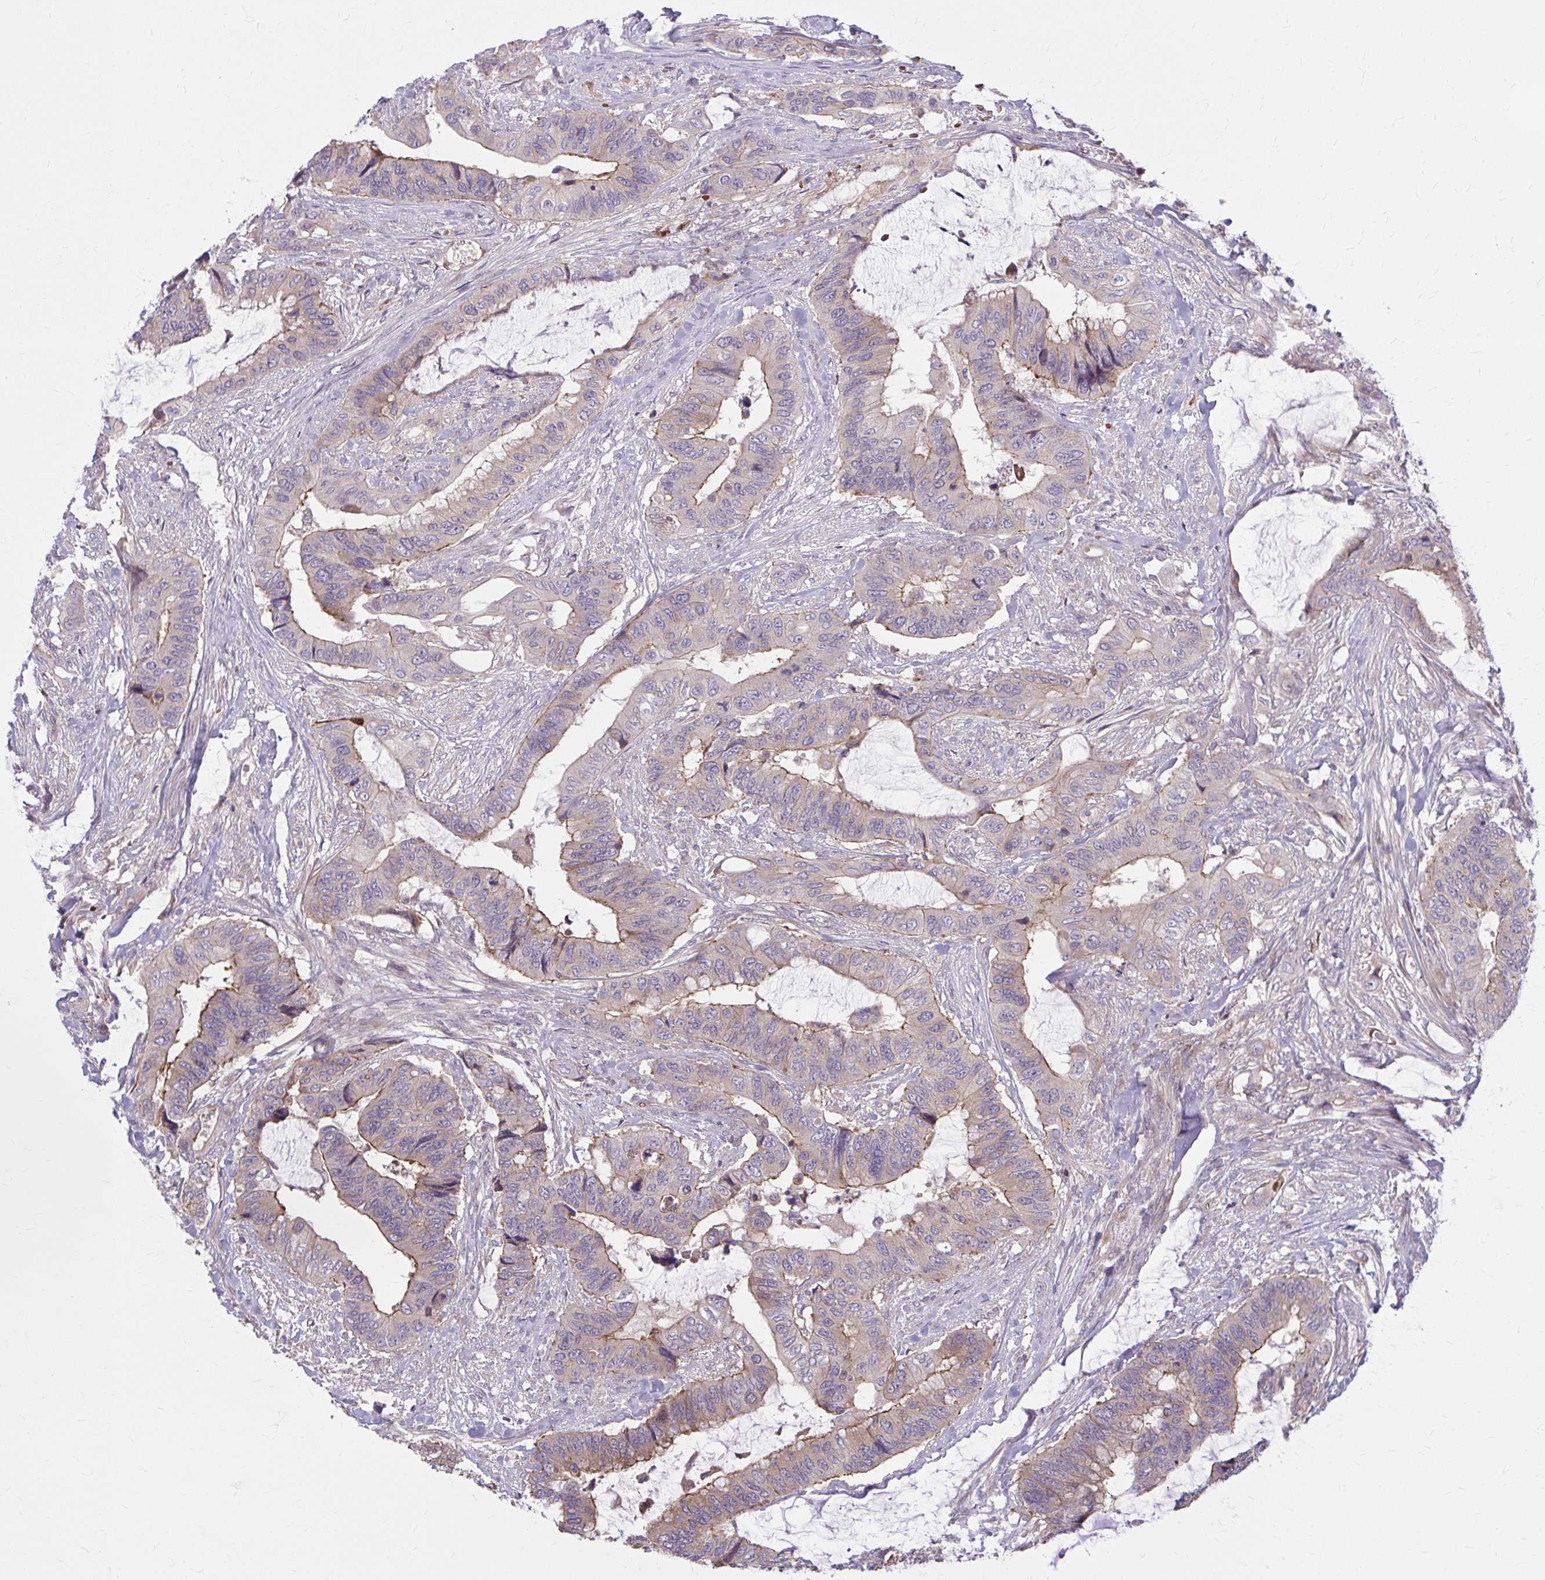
{"staining": {"intensity": "moderate", "quantity": "25%-75%", "location": "cytoplasmic/membranous"}, "tissue": "colorectal cancer", "cell_type": "Tumor cells", "image_type": "cancer", "snomed": [{"axis": "morphology", "description": "Adenocarcinoma, NOS"}, {"axis": "topography", "description": "Rectum"}], "caption": "Moderate cytoplasmic/membranous protein positivity is seen in about 25%-75% of tumor cells in adenocarcinoma (colorectal).", "gene": "SNF8", "patient": {"sex": "female", "age": 59}}